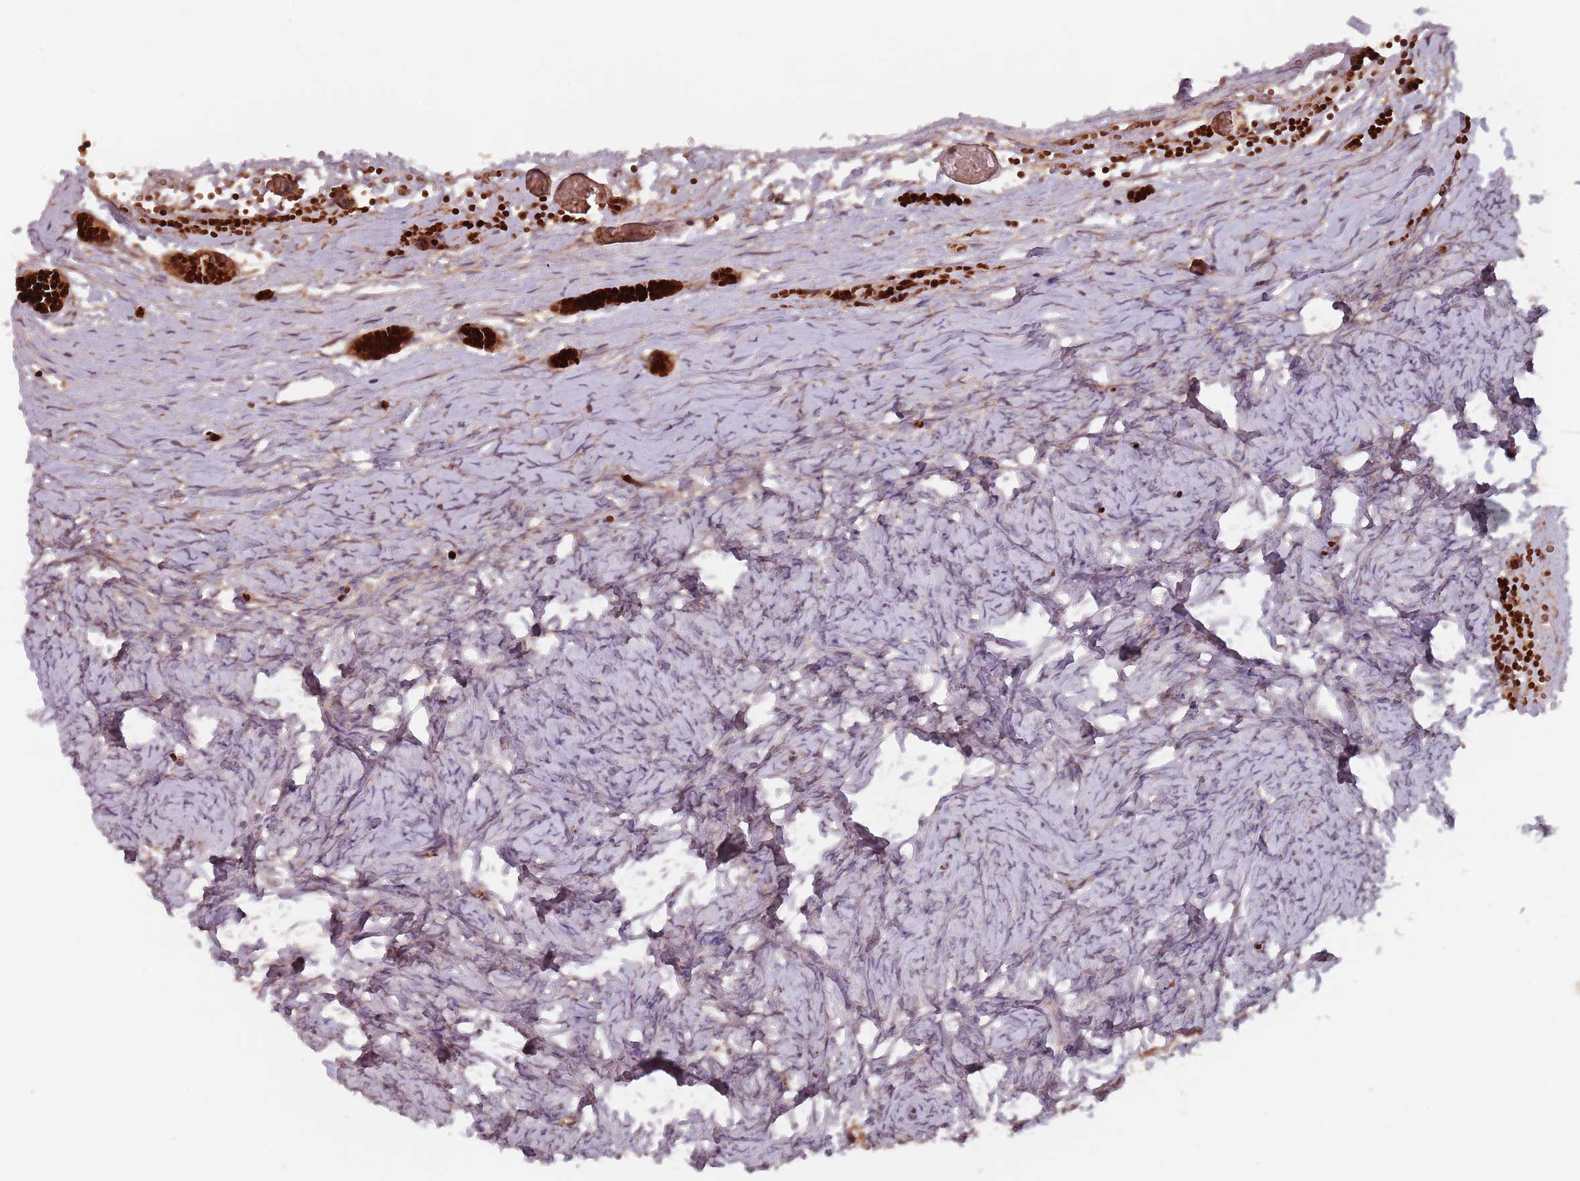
{"staining": {"intensity": "moderate", "quantity": ">75%", "location": "cytoplasmic/membranous"}, "tissue": "ovary", "cell_type": "Follicle cells", "image_type": "normal", "snomed": [{"axis": "morphology", "description": "Normal tissue, NOS"}, {"axis": "topography", "description": "Ovary"}], "caption": "Immunohistochemical staining of normal human ovary reveals moderate cytoplasmic/membranous protein staining in about >75% of follicle cells. (Stains: DAB in brown, nuclei in blue, Microscopy: brightfield microscopy at high magnification).", "gene": "GPR180", "patient": {"sex": "female", "age": 27}}